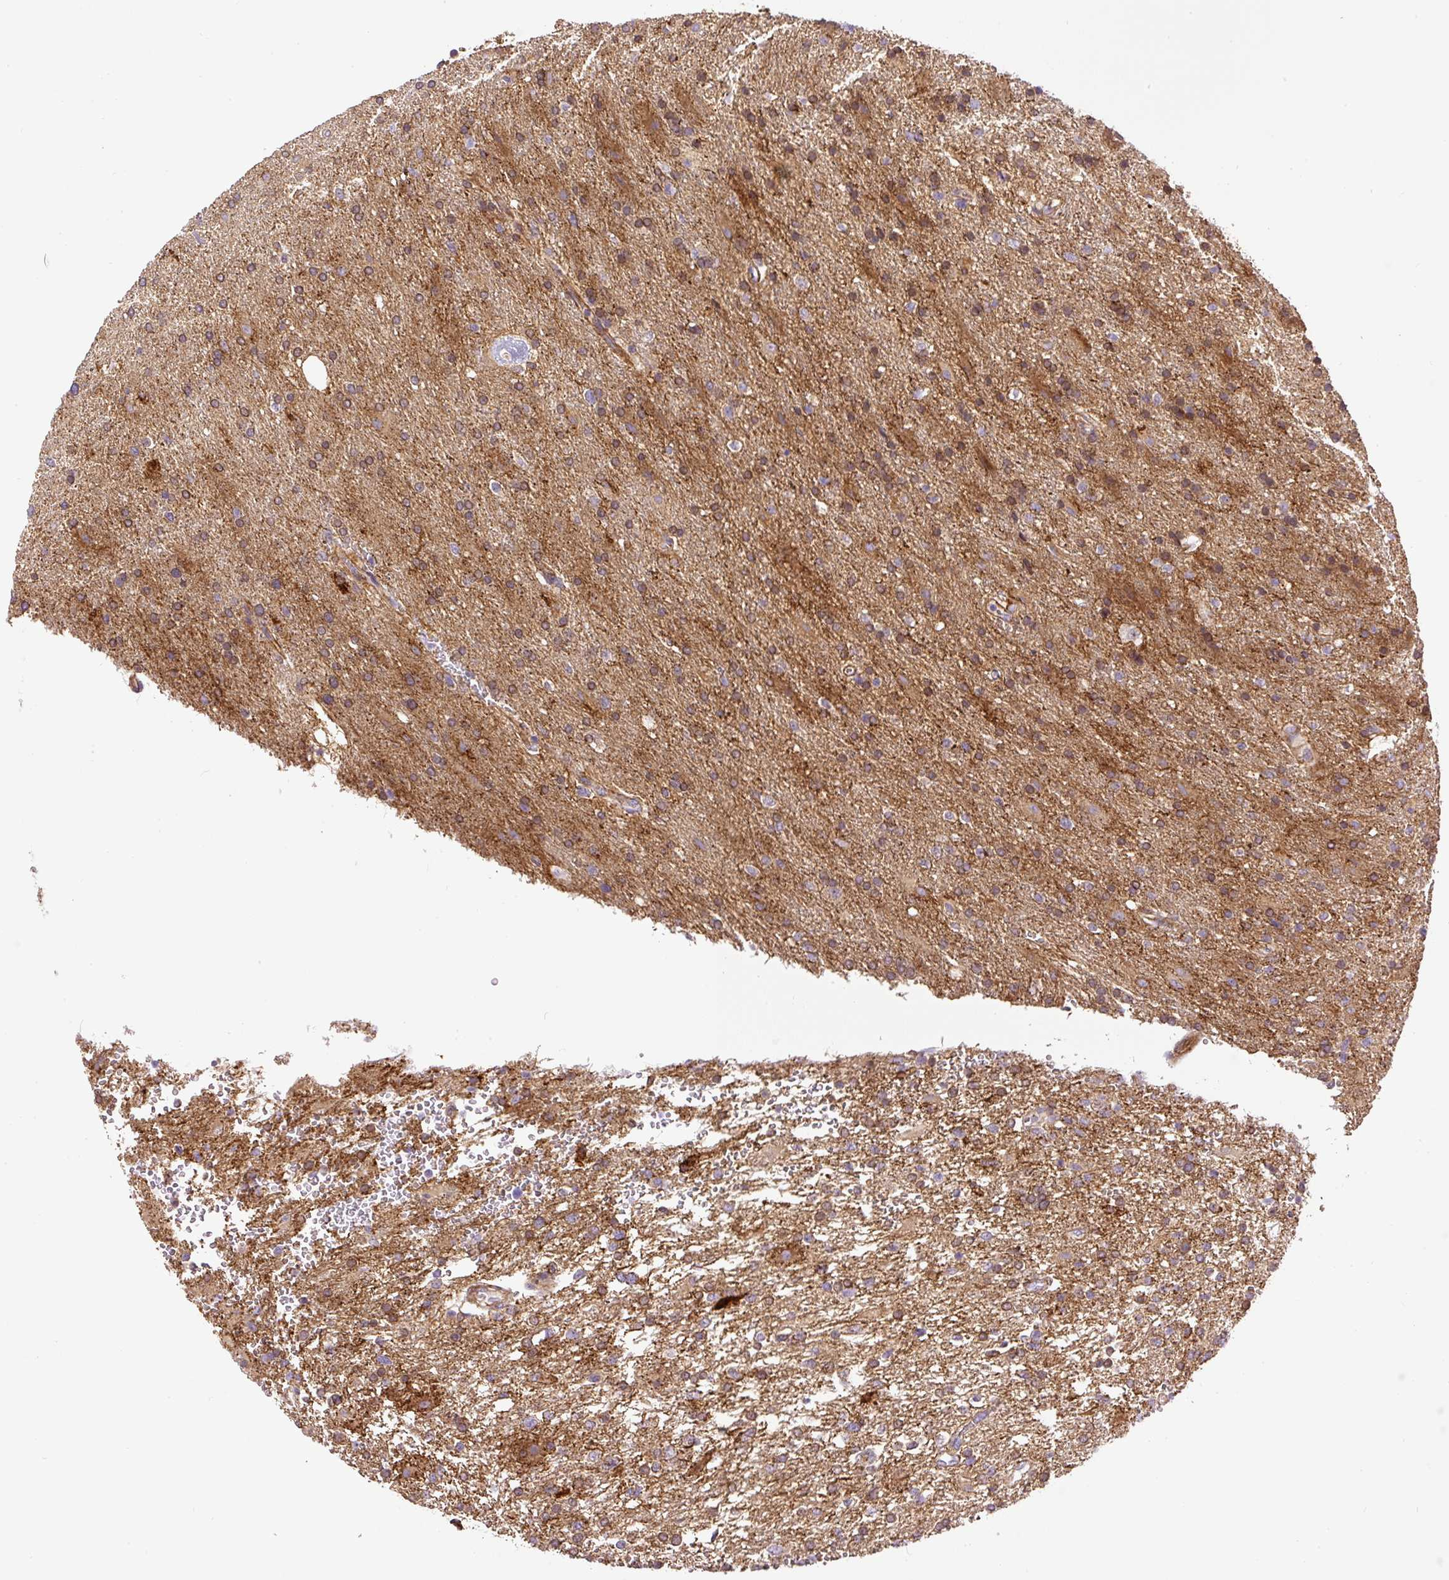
{"staining": {"intensity": "moderate", "quantity": "25%-75%", "location": "cytoplasmic/membranous"}, "tissue": "glioma", "cell_type": "Tumor cells", "image_type": "cancer", "snomed": [{"axis": "morphology", "description": "Glioma, malignant, High grade"}, {"axis": "topography", "description": "Brain"}], "caption": "Immunohistochemical staining of human malignant glioma (high-grade) displays medium levels of moderate cytoplasmic/membranous staining in about 25%-75% of tumor cells.", "gene": "RNF170", "patient": {"sex": "male", "age": 56}}